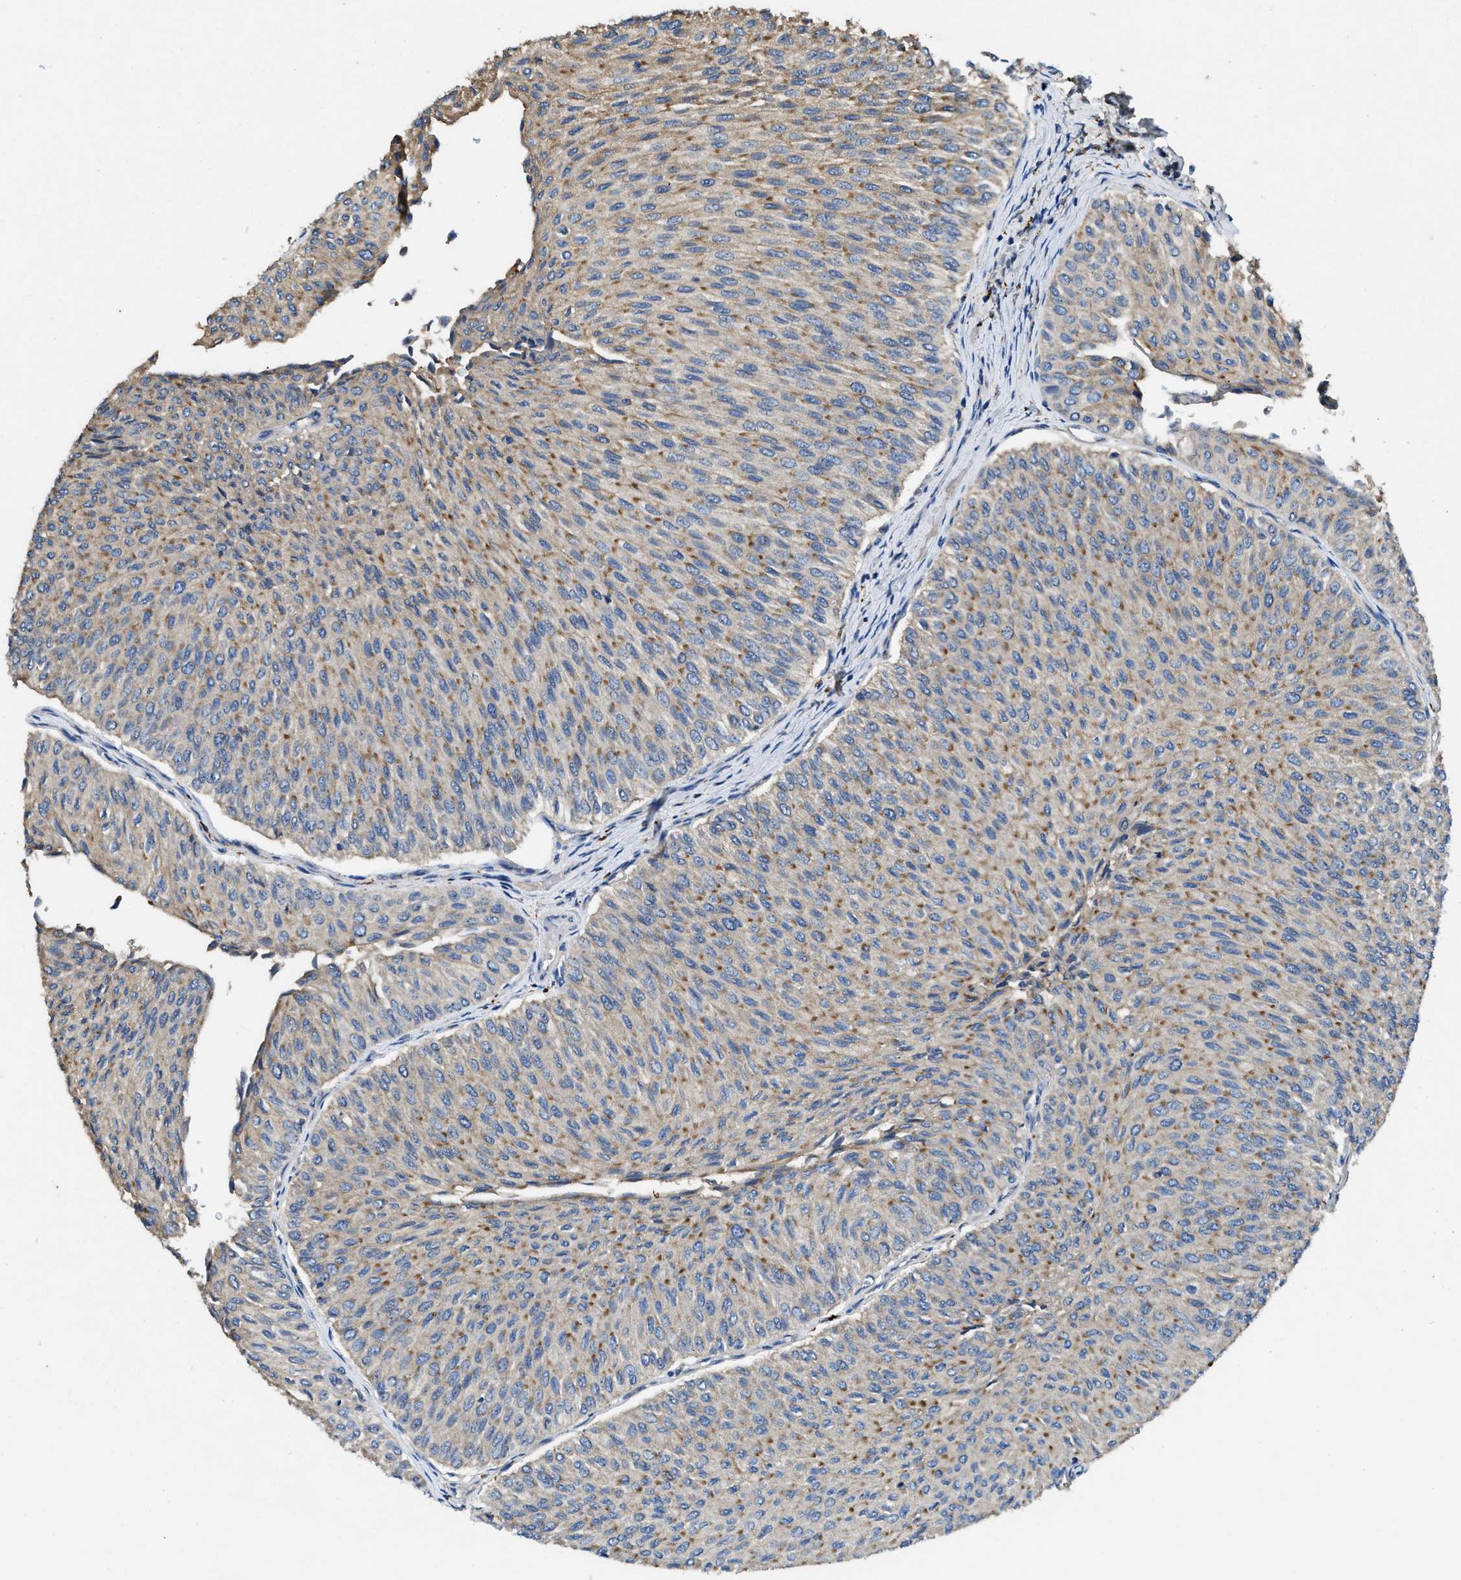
{"staining": {"intensity": "moderate", "quantity": "25%-75%", "location": "cytoplasmic/membranous"}, "tissue": "urothelial cancer", "cell_type": "Tumor cells", "image_type": "cancer", "snomed": [{"axis": "morphology", "description": "Urothelial carcinoma, Low grade"}, {"axis": "topography", "description": "Urinary bladder"}], "caption": "Tumor cells exhibit medium levels of moderate cytoplasmic/membranous staining in about 25%-75% of cells in low-grade urothelial carcinoma. (Brightfield microscopy of DAB IHC at high magnification).", "gene": "CDK15", "patient": {"sex": "male", "age": 78}}